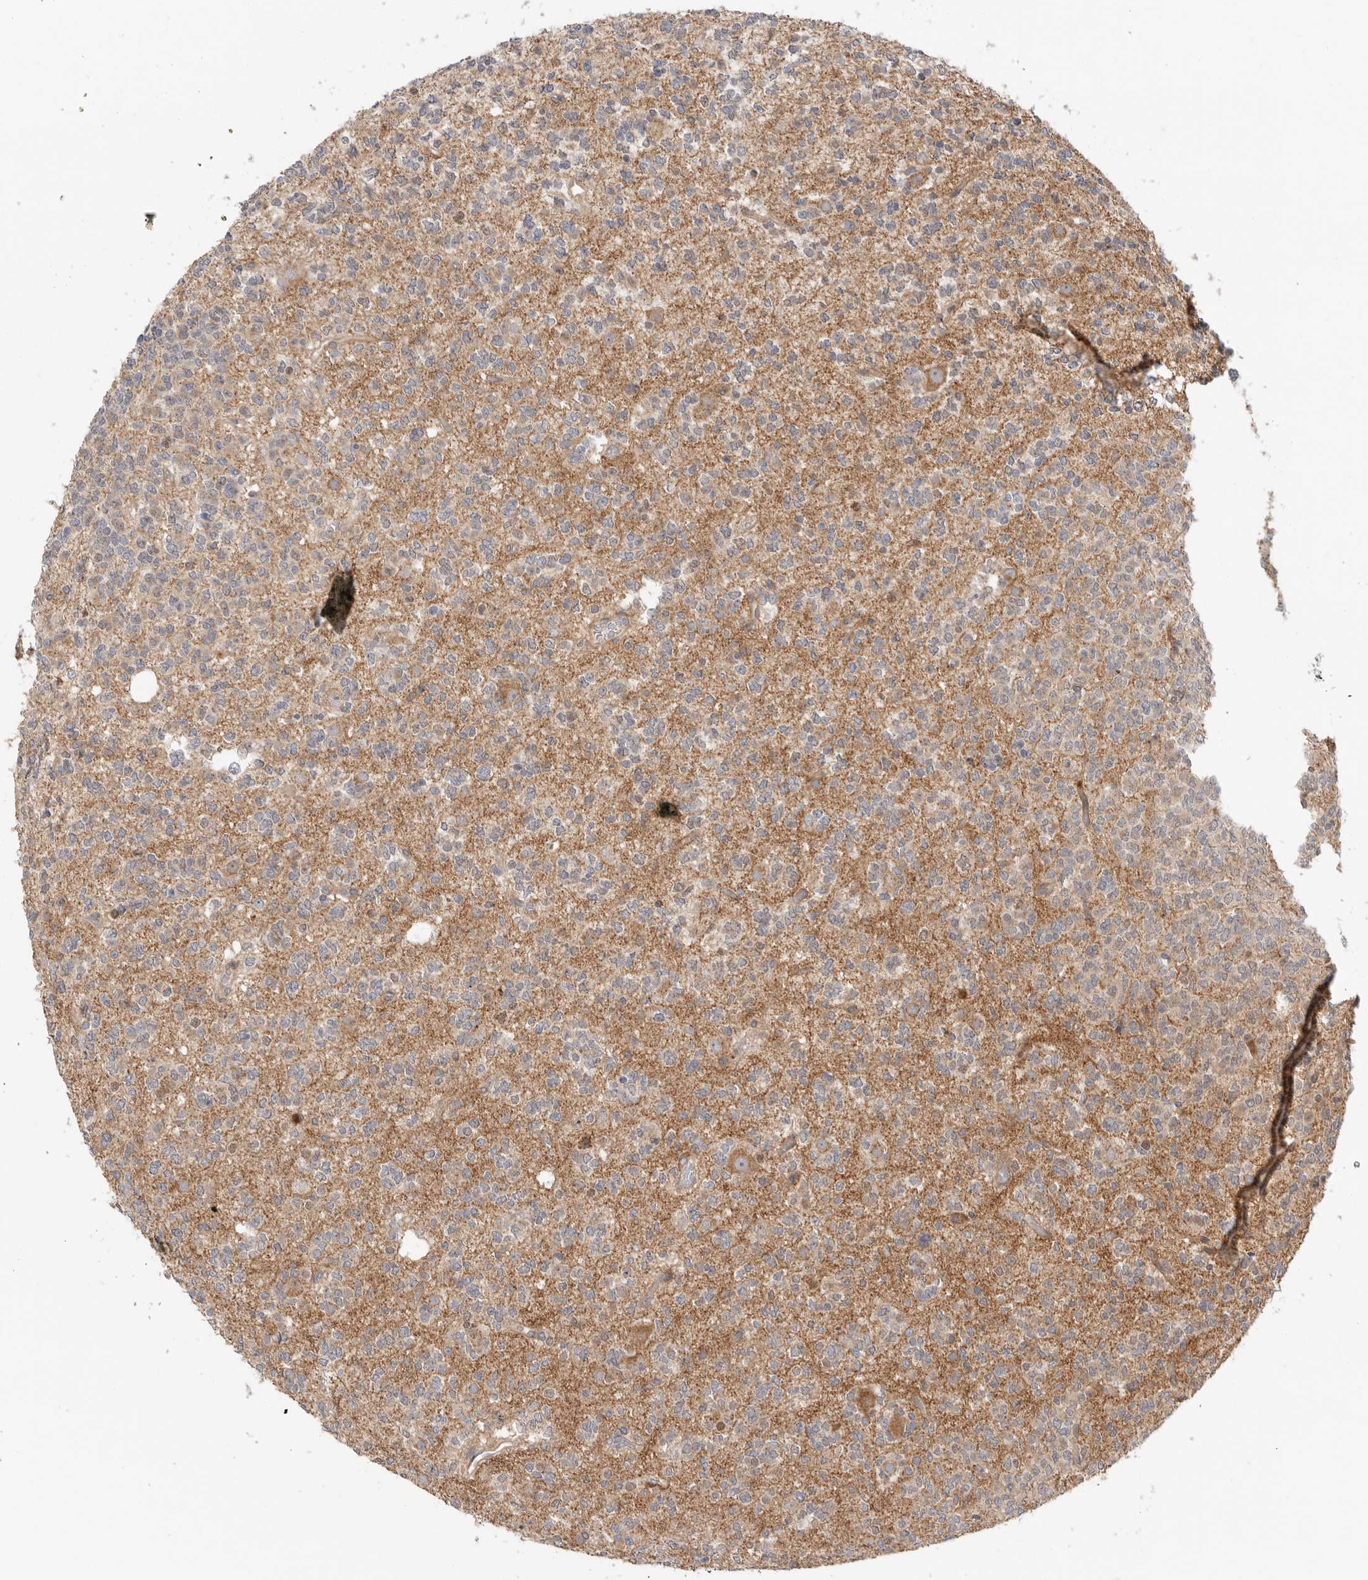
{"staining": {"intensity": "negative", "quantity": "none", "location": "none"}, "tissue": "glioma", "cell_type": "Tumor cells", "image_type": "cancer", "snomed": [{"axis": "morphology", "description": "Glioma, malignant, Low grade"}, {"axis": "topography", "description": "Brain"}], "caption": "The photomicrograph displays no staining of tumor cells in low-grade glioma (malignant).", "gene": "GNE", "patient": {"sex": "male", "age": 38}}